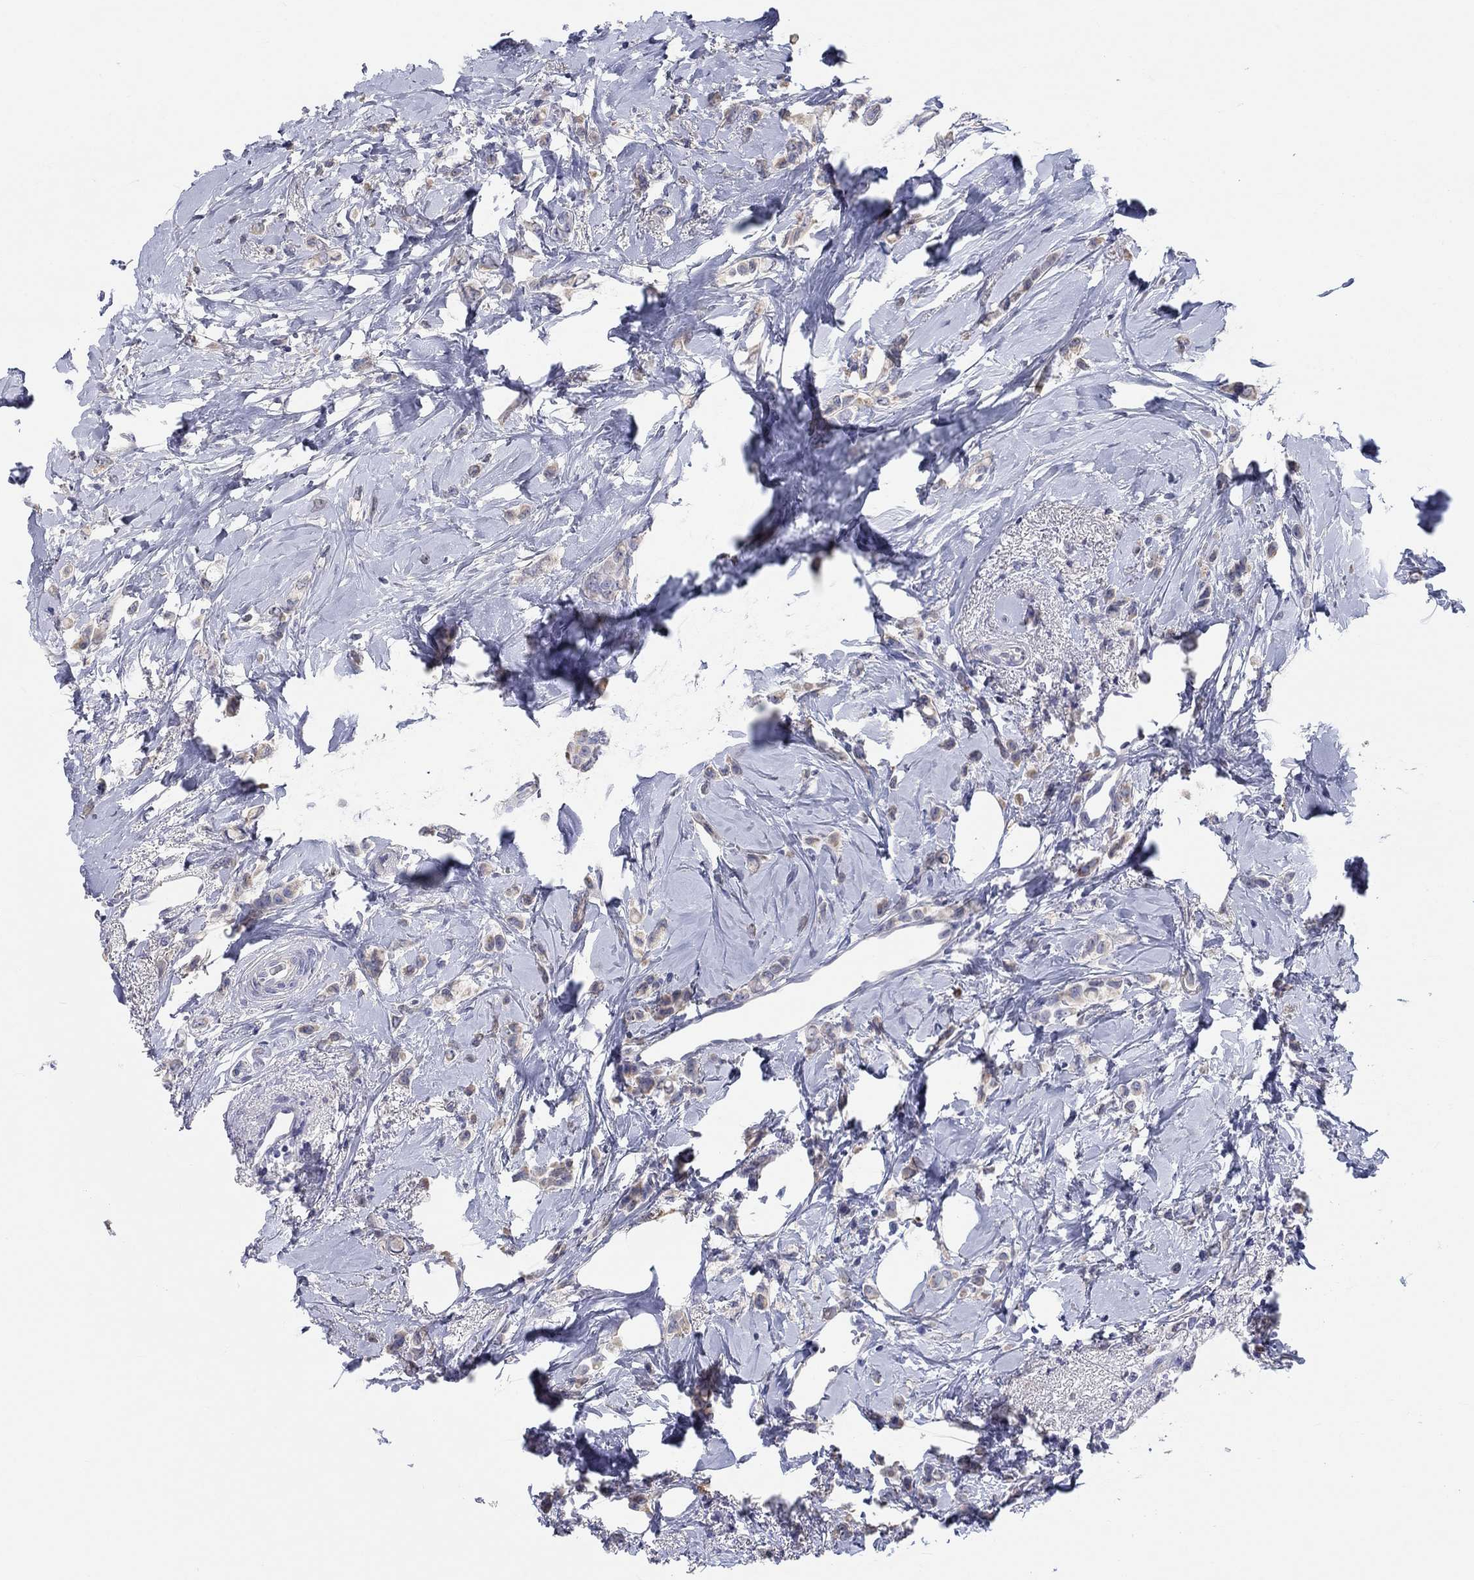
{"staining": {"intensity": "weak", "quantity": "25%-75%", "location": "cytoplasmic/membranous"}, "tissue": "breast cancer", "cell_type": "Tumor cells", "image_type": "cancer", "snomed": [{"axis": "morphology", "description": "Lobular carcinoma"}, {"axis": "topography", "description": "Breast"}], "caption": "A brown stain labels weak cytoplasmic/membranous positivity of a protein in human breast lobular carcinoma tumor cells.", "gene": "LRRC4C", "patient": {"sex": "female", "age": 66}}